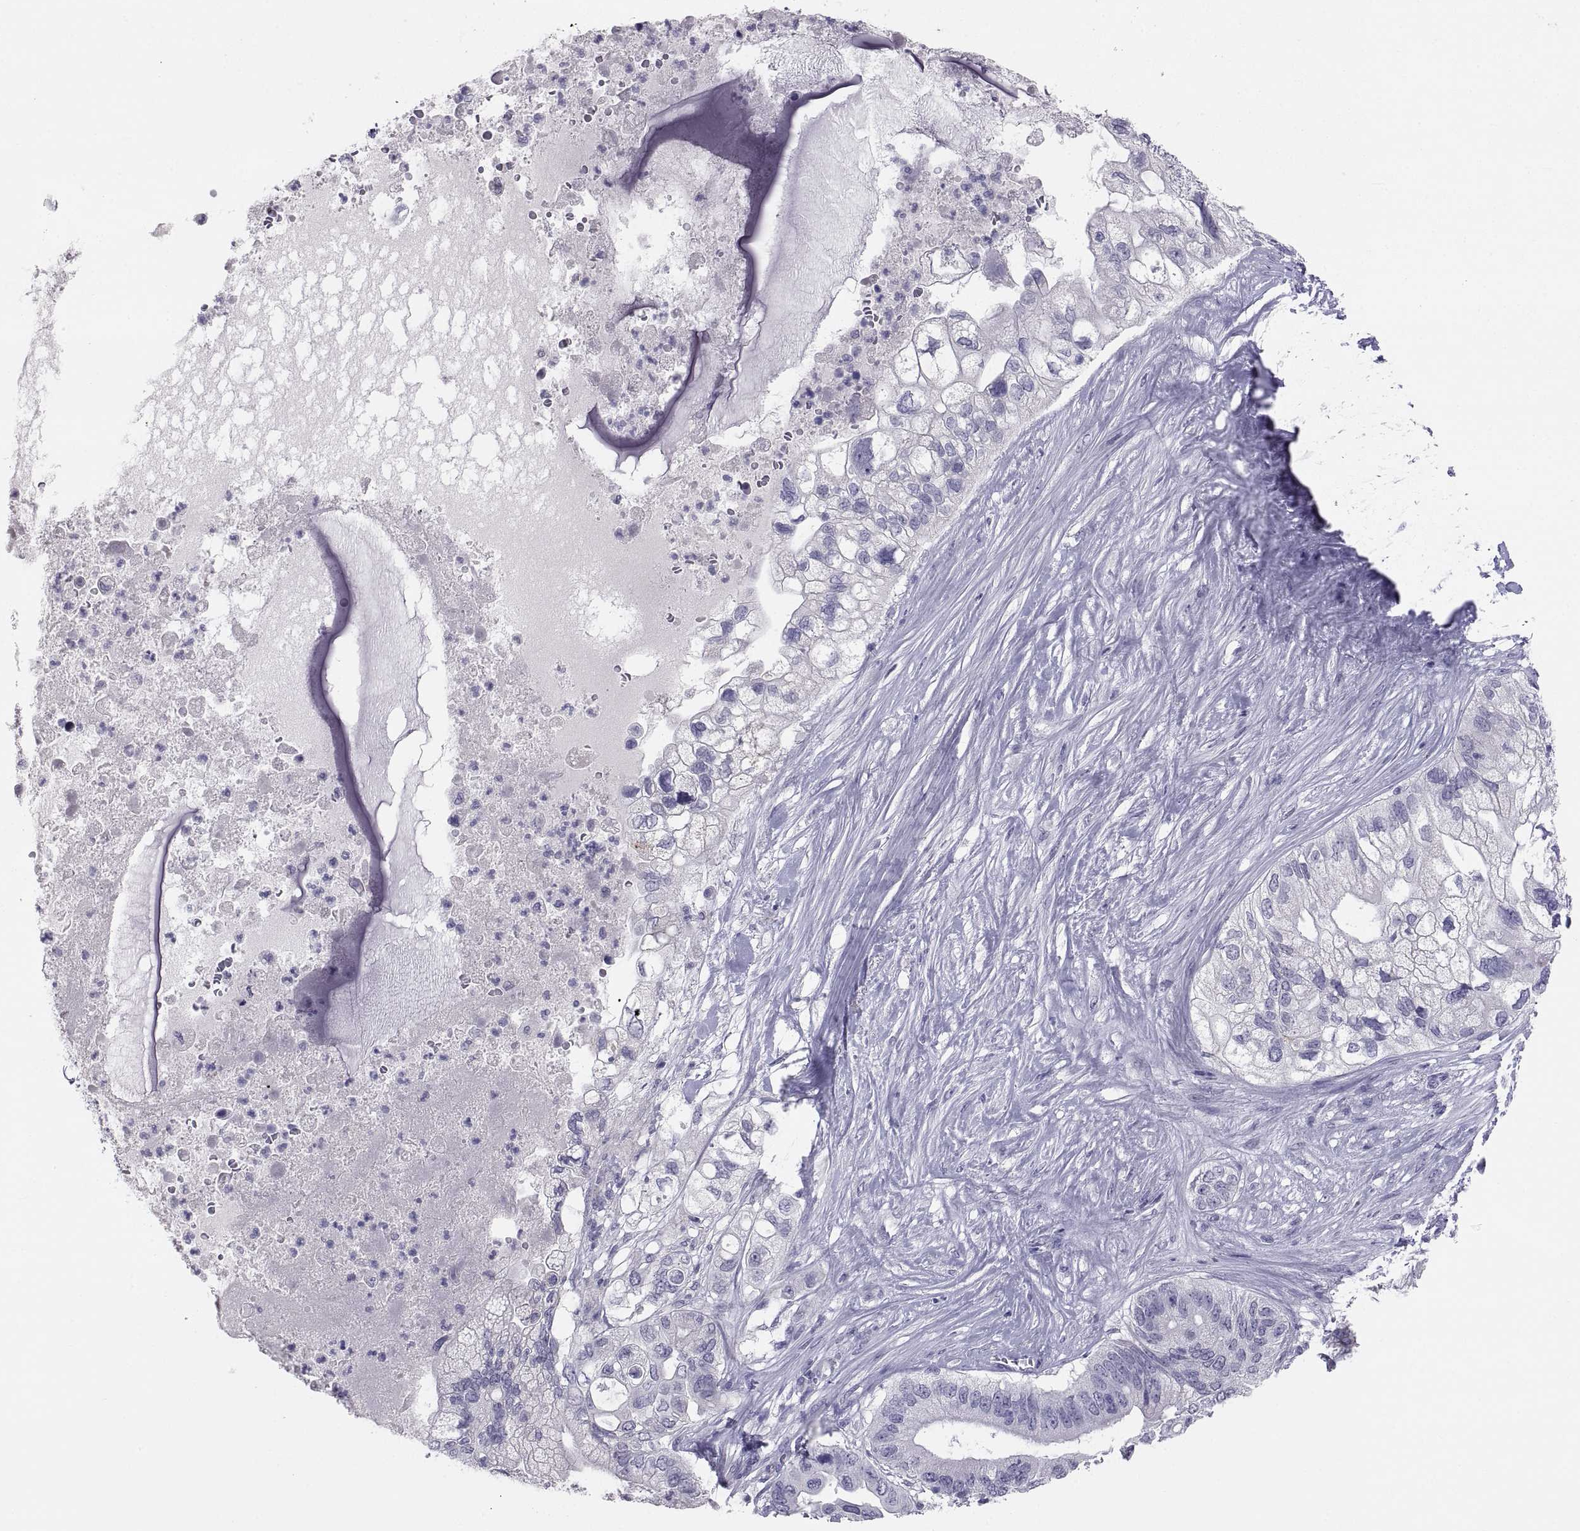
{"staining": {"intensity": "negative", "quantity": "none", "location": "none"}, "tissue": "pancreatic cancer", "cell_type": "Tumor cells", "image_type": "cancer", "snomed": [{"axis": "morphology", "description": "Adenocarcinoma, NOS"}, {"axis": "topography", "description": "Pancreas"}], "caption": "This image is of pancreatic cancer stained with IHC to label a protein in brown with the nuclei are counter-stained blue. There is no staining in tumor cells. Brightfield microscopy of IHC stained with DAB (brown) and hematoxylin (blue), captured at high magnification.", "gene": "TEX13A", "patient": {"sex": "female", "age": 72}}